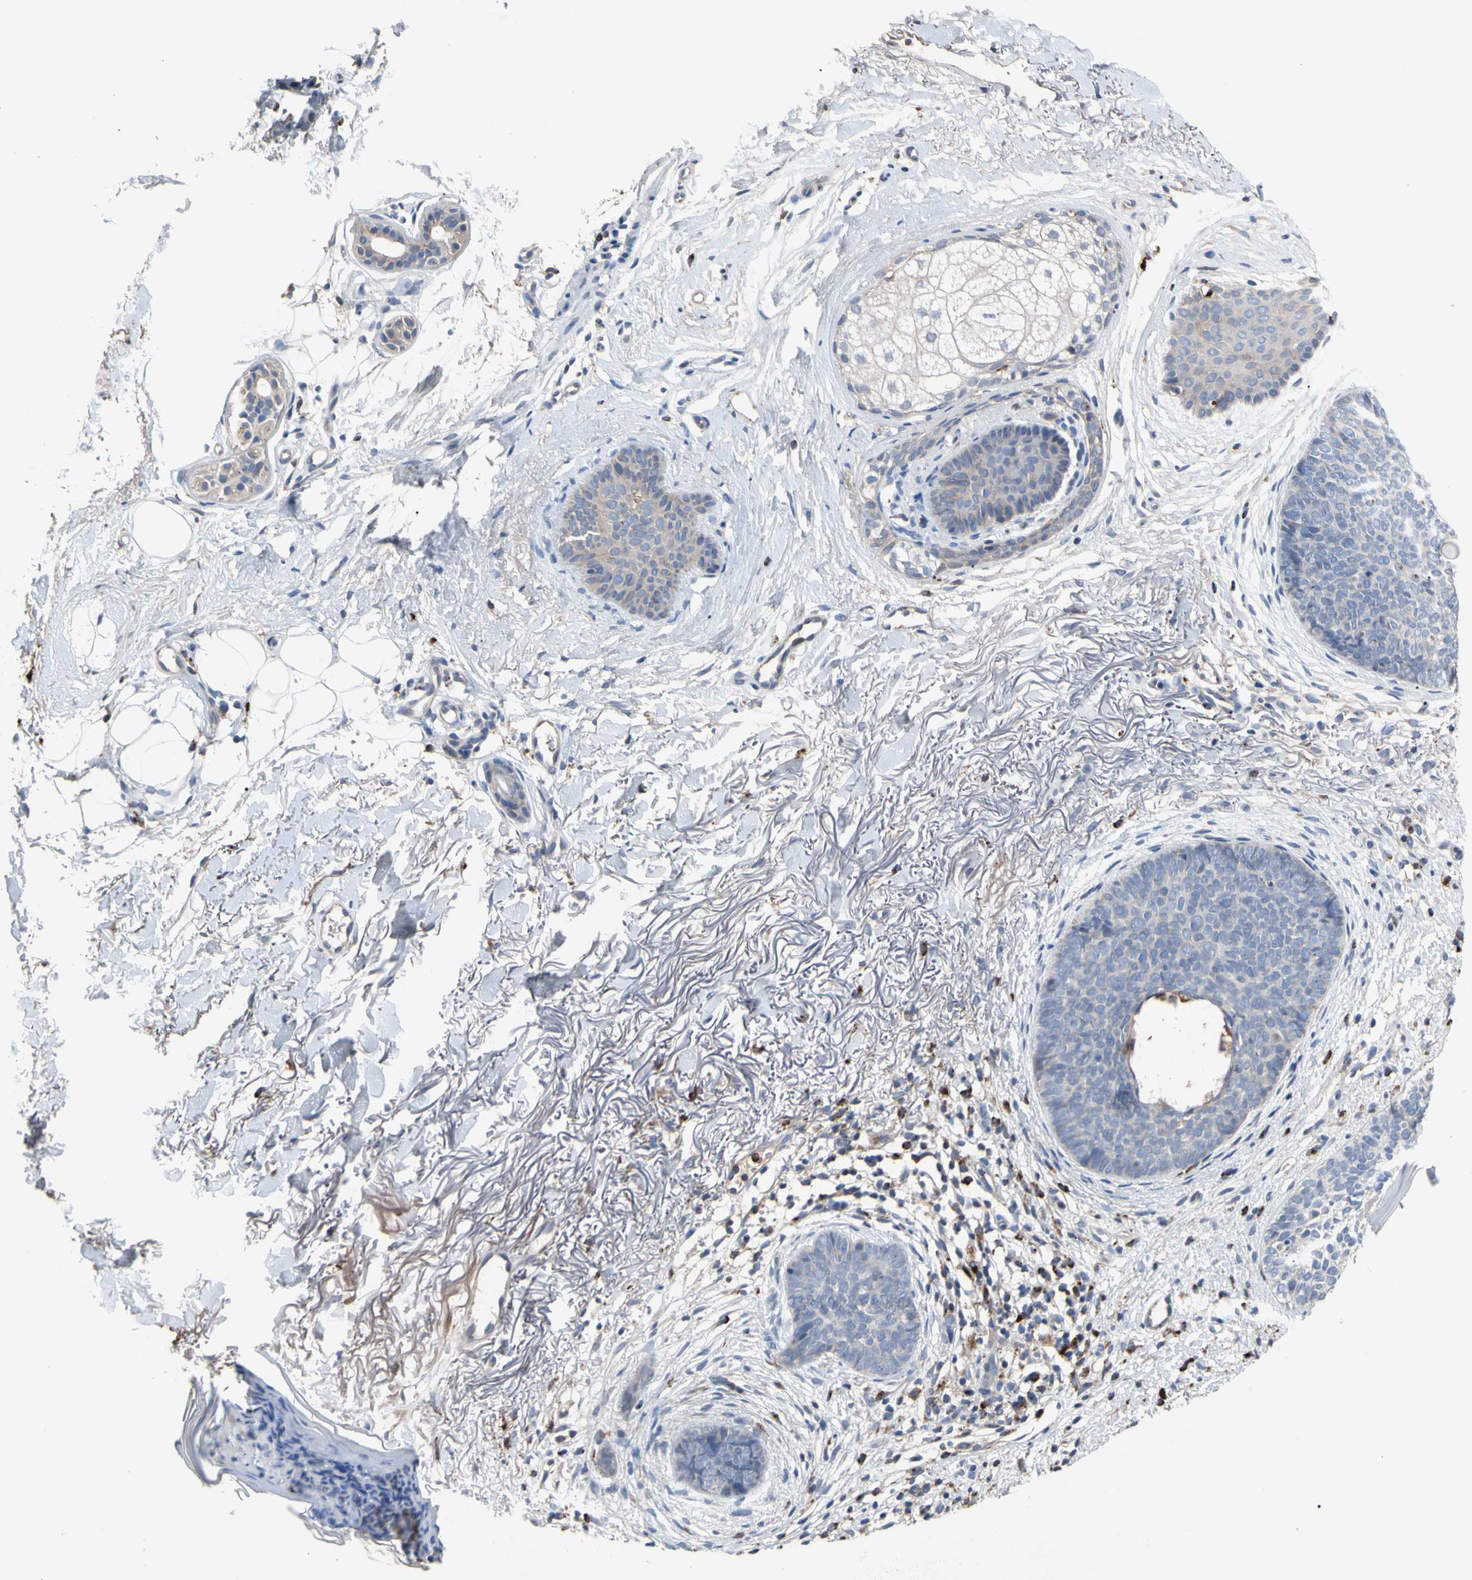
{"staining": {"intensity": "negative", "quantity": "none", "location": "none"}, "tissue": "skin cancer", "cell_type": "Tumor cells", "image_type": "cancer", "snomed": [{"axis": "morphology", "description": "Basal cell carcinoma"}, {"axis": "topography", "description": "Skin"}], "caption": "DAB (3,3'-diaminobenzidine) immunohistochemical staining of human skin basal cell carcinoma exhibits no significant positivity in tumor cells.", "gene": "ADA2", "patient": {"sex": "female", "age": 70}}